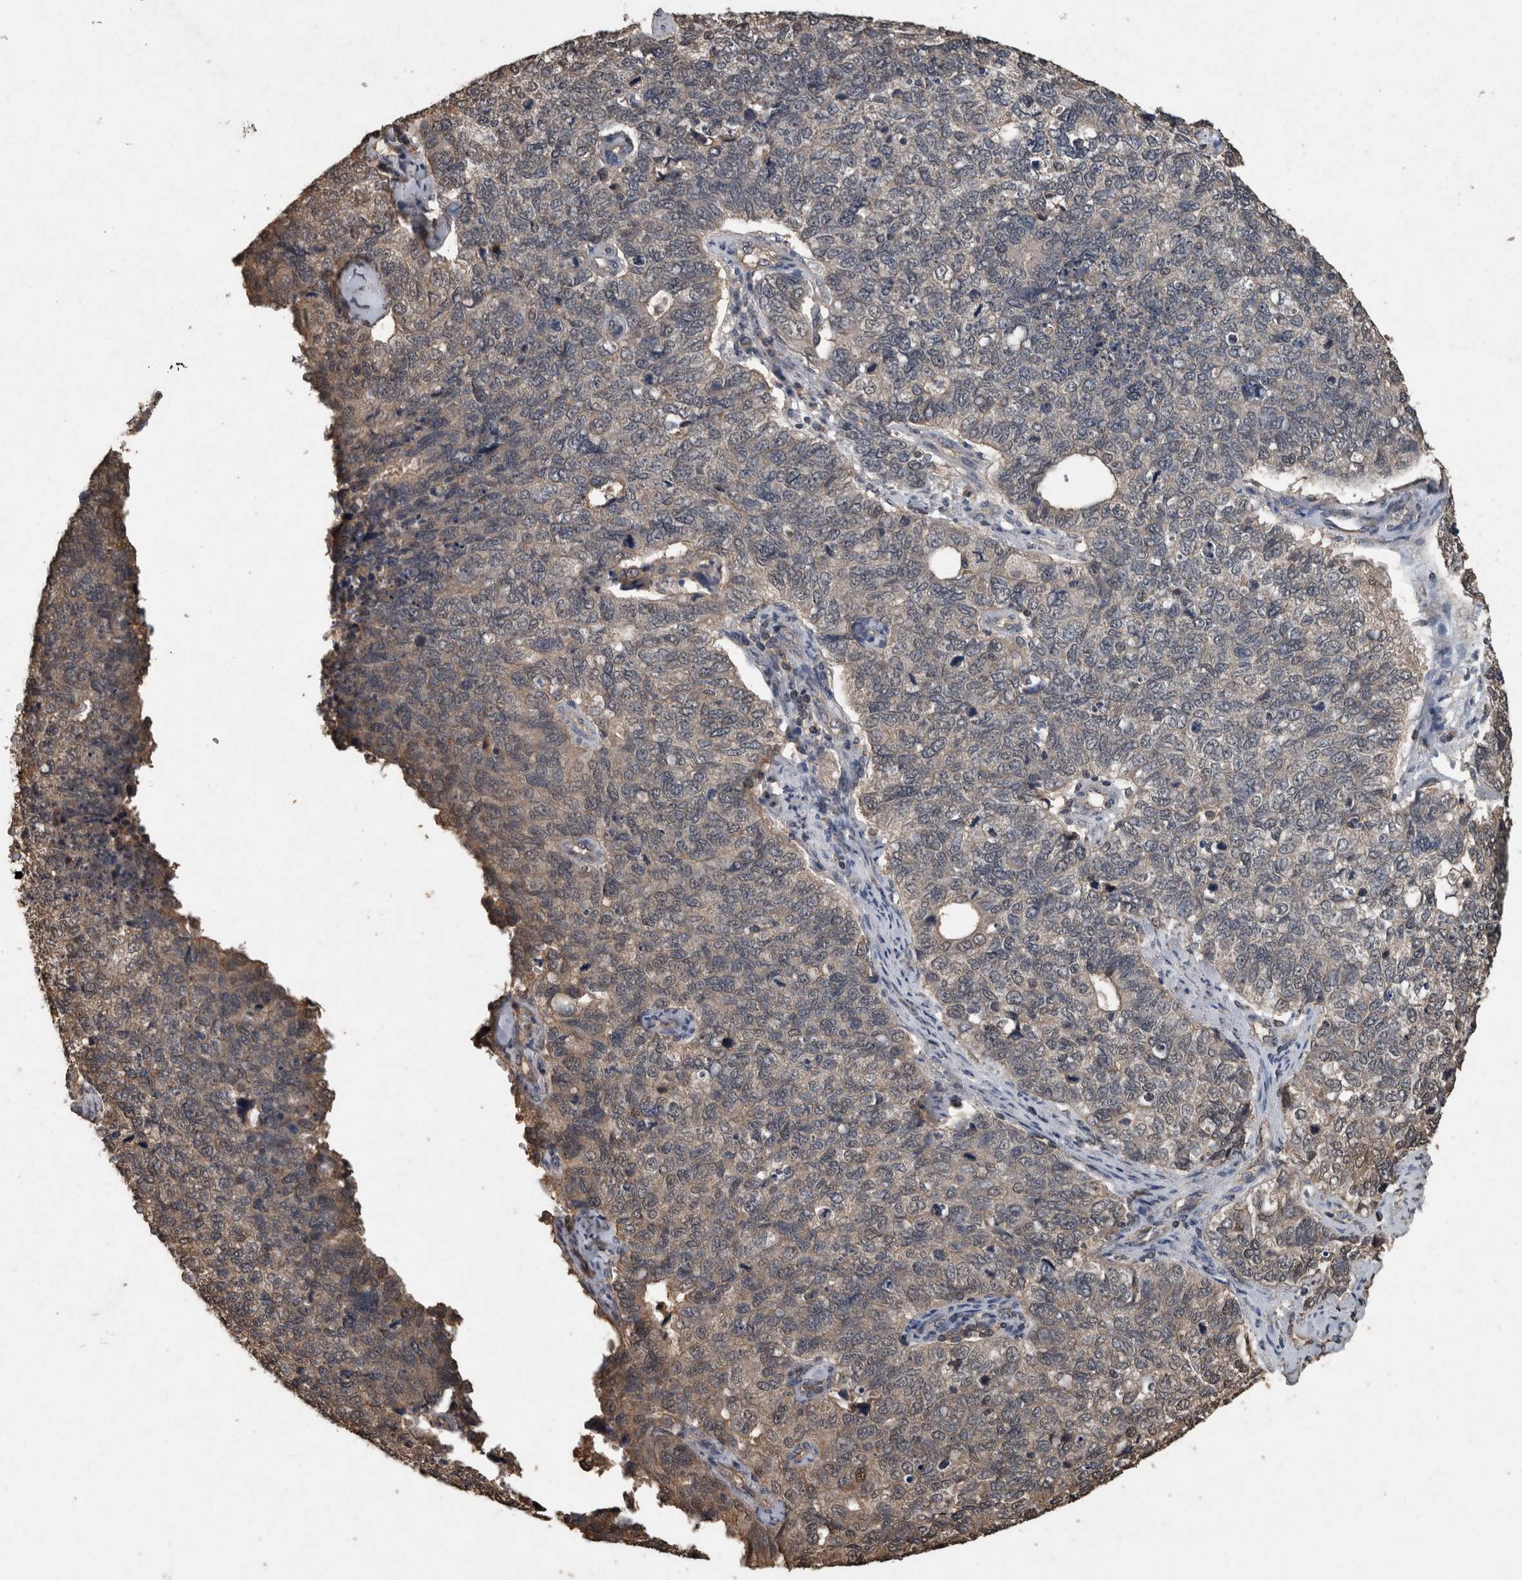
{"staining": {"intensity": "weak", "quantity": "<25%", "location": "cytoplasmic/membranous"}, "tissue": "cervical cancer", "cell_type": "Tumor cells", "image_type": "cancer", "snomed": [{"axis": "morphology", "description": "Squamous cell carcinoma, NOS"}, {"axis": "topography", "description": "Cervix"}], "caption": "DAB immunohistochemical staining of cervical cancer reveals no significant positivity in tumor cells.", "gene": "FGFRL1", "patient": {"sex": "female", "age": 63}}